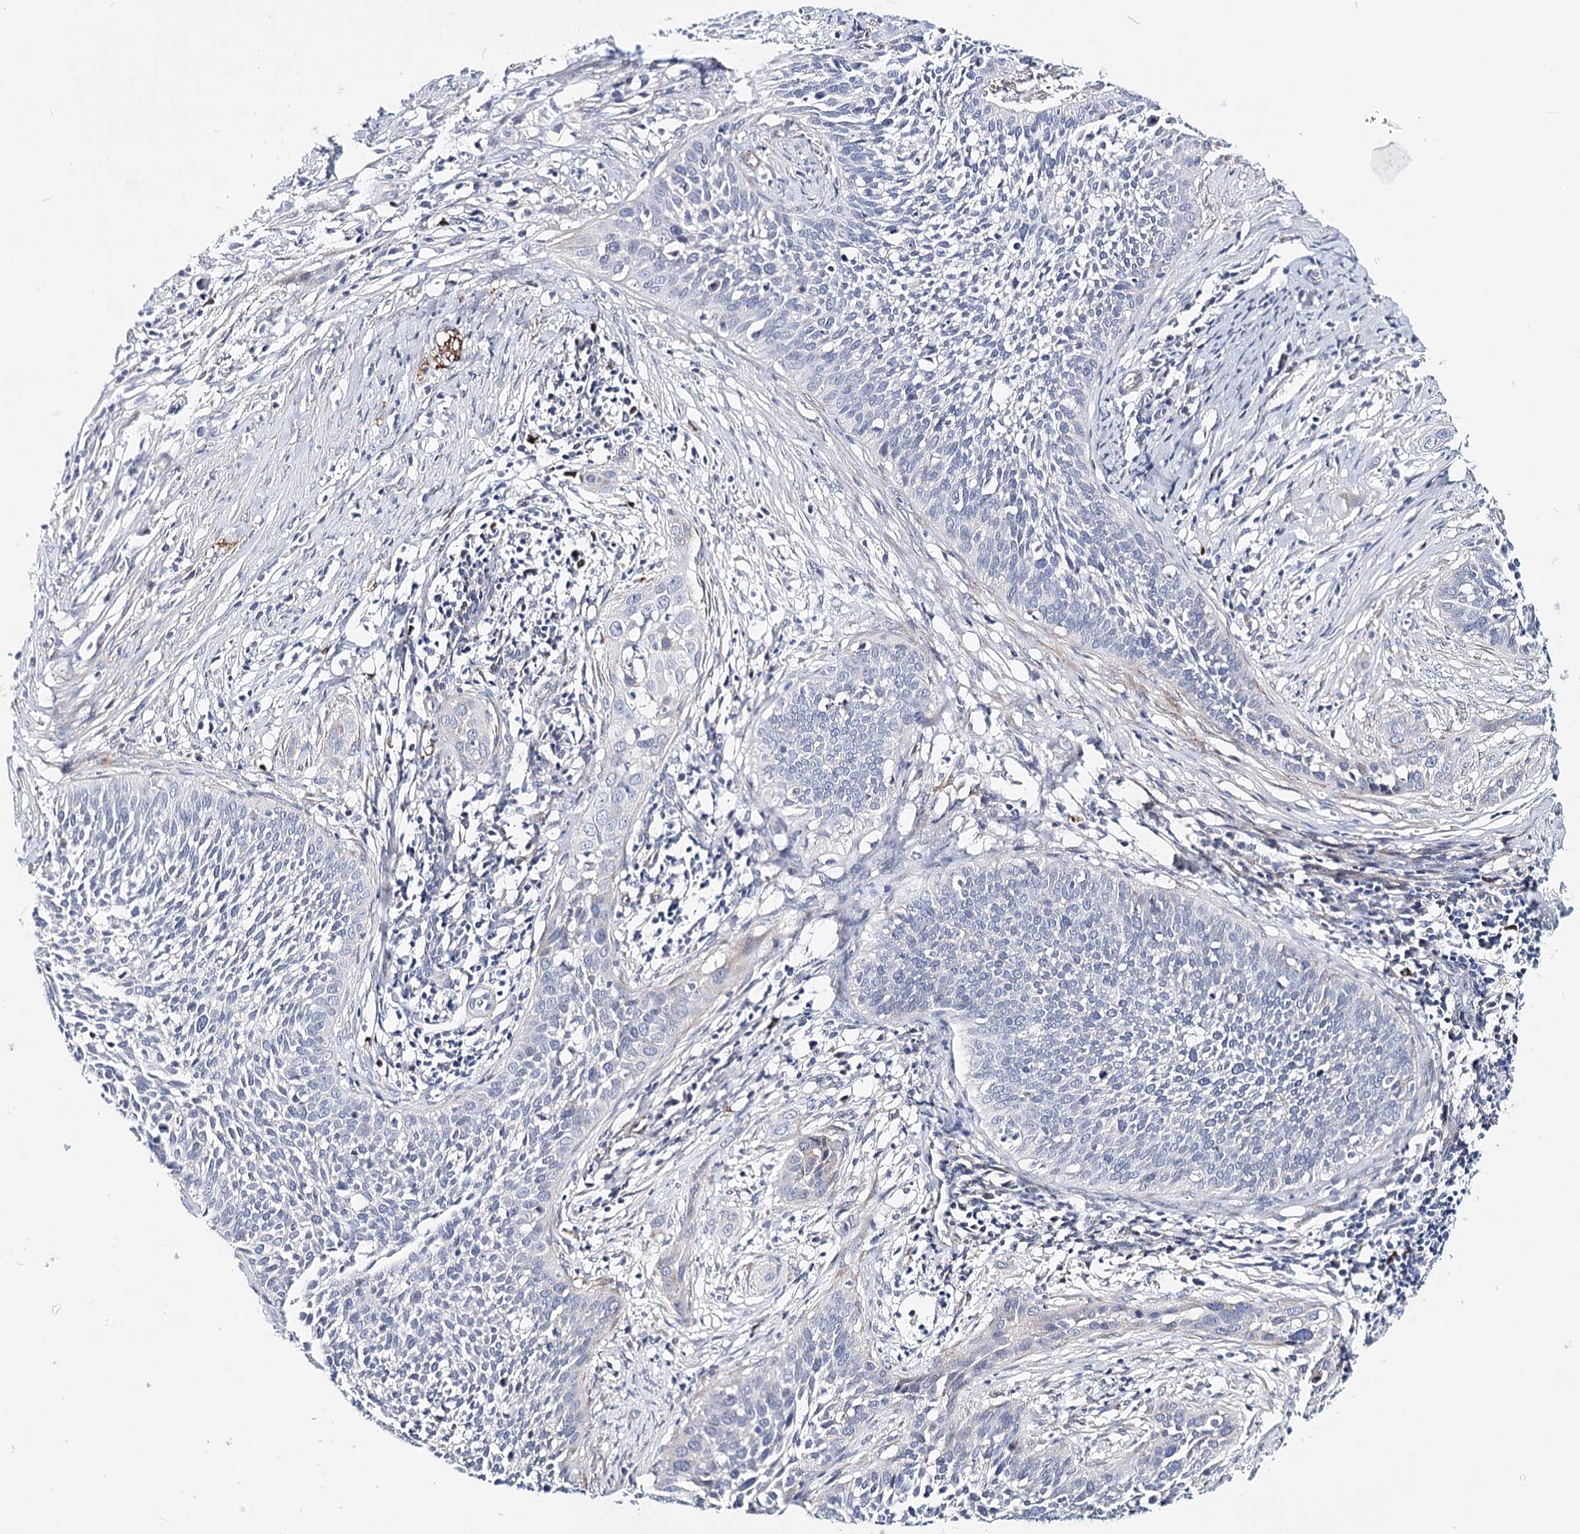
{"staining": {"intensity": "negative", "quantity": "none", "location": "none"}, "tissue": "cervical cancer", "cell_type": "Tumor cells", "image_type": "cancer", "snomed": [{"axis": "morphology", "description": "Squamous cell carcinoma, NOS"}, {"axis": "topography", "description": "Cervix"}], "caption": "Image shows no significant protein expression in tumor cells of cervical cancer.", "gene": "TEX12", "patient": {"sex": "female", "age": 34}}